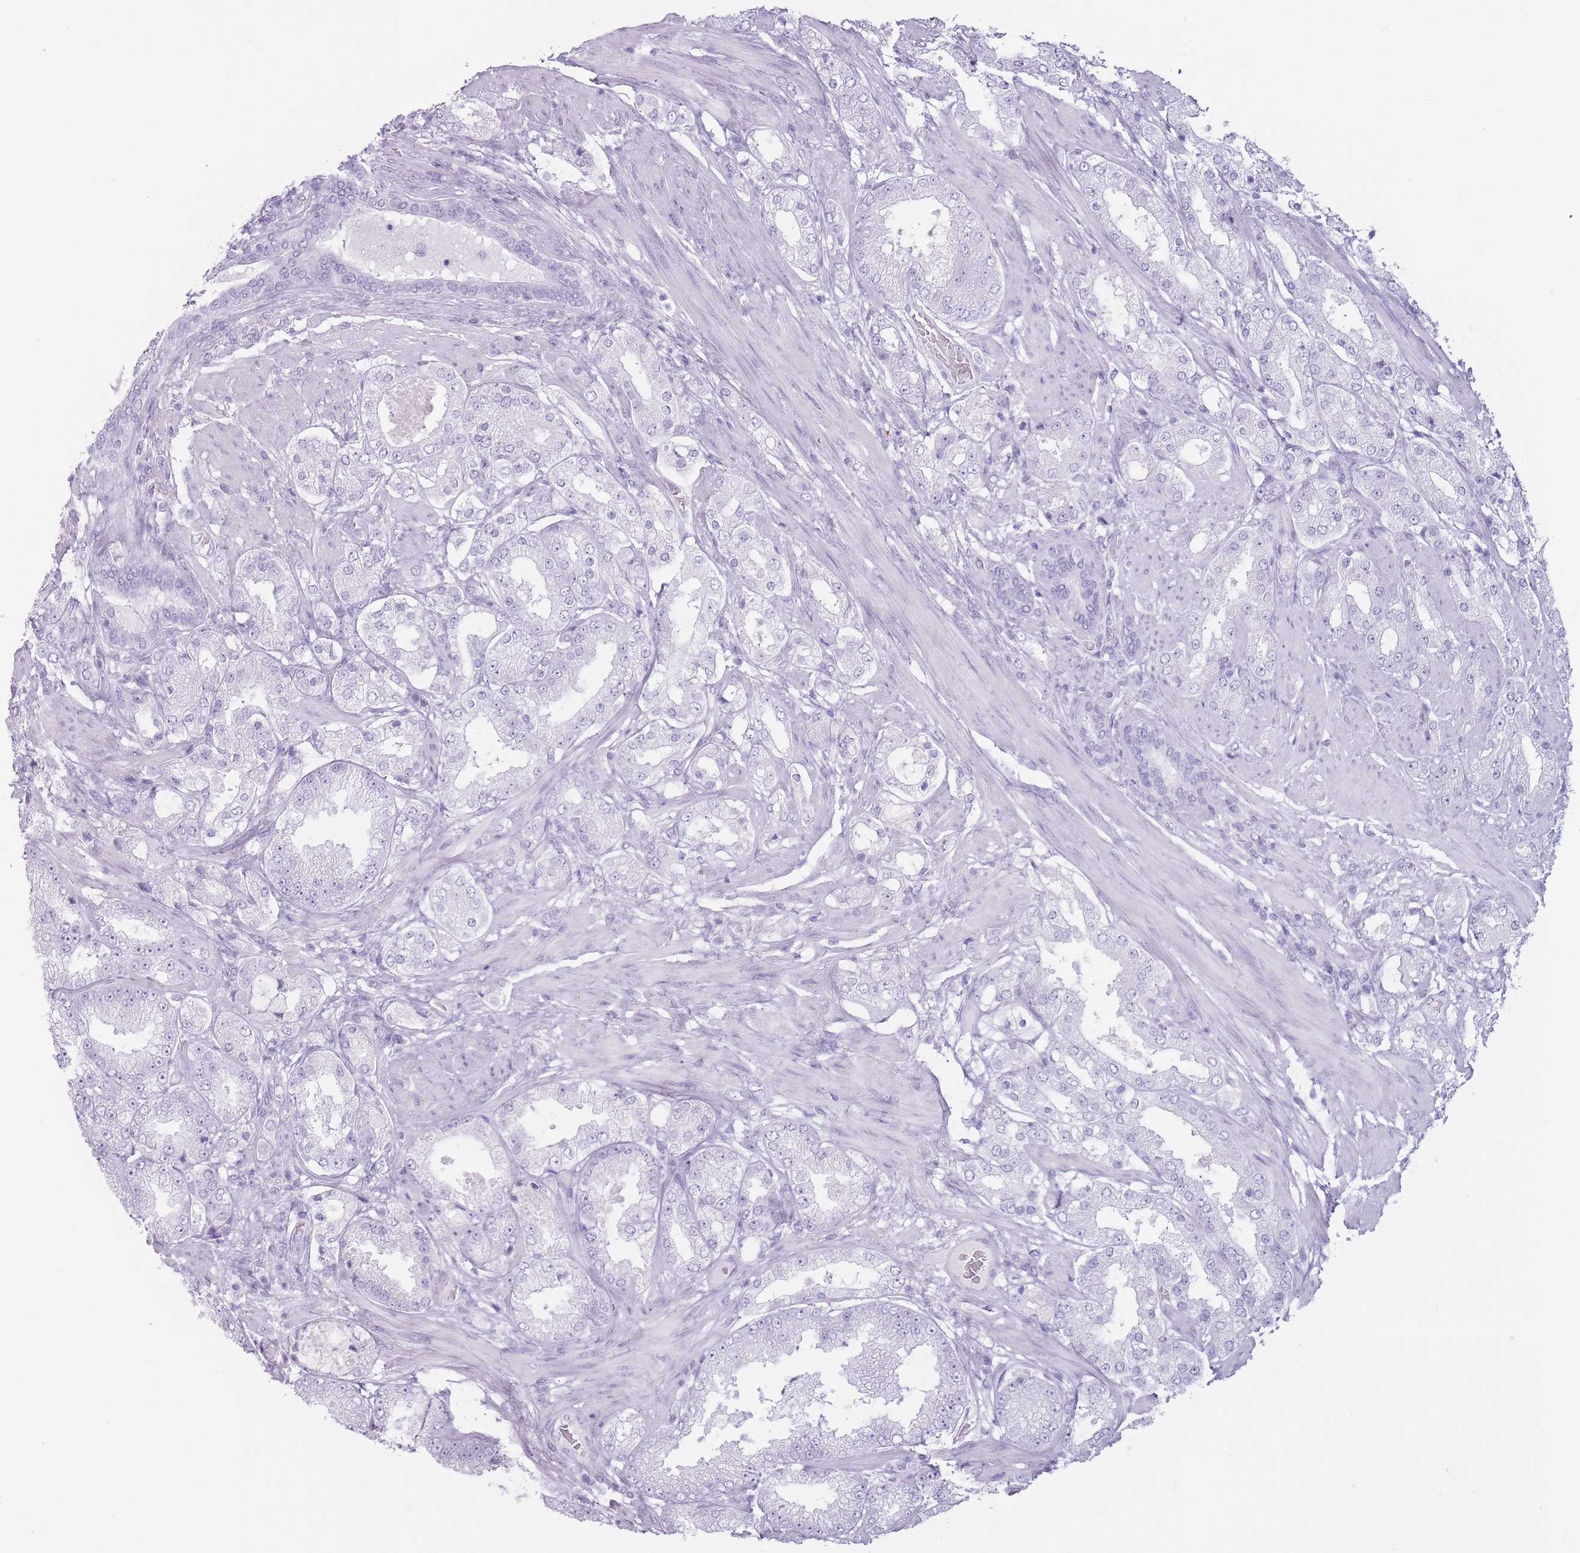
{"staining": {"intensity": "negative", "quantity": "none", "location": "none"}, "tissue": "prostate cancer", "cell_type": "Tumor cells", "image_type": "cancer", "snomed": [{"axis": "morphology", "description": "Adenocarcinoma, High grade"}, {"axis": "topography", "description": "Prostate"}], "caption": "High power microscopy micrograph of an immunohistochemistry histopathology image of prostate cancer (adenocarcinoma (high-grade)), revealing no significant positivity in tumor cells.", "gene": "PNMA3", "patient": {"sex": "male", "age": 68}}